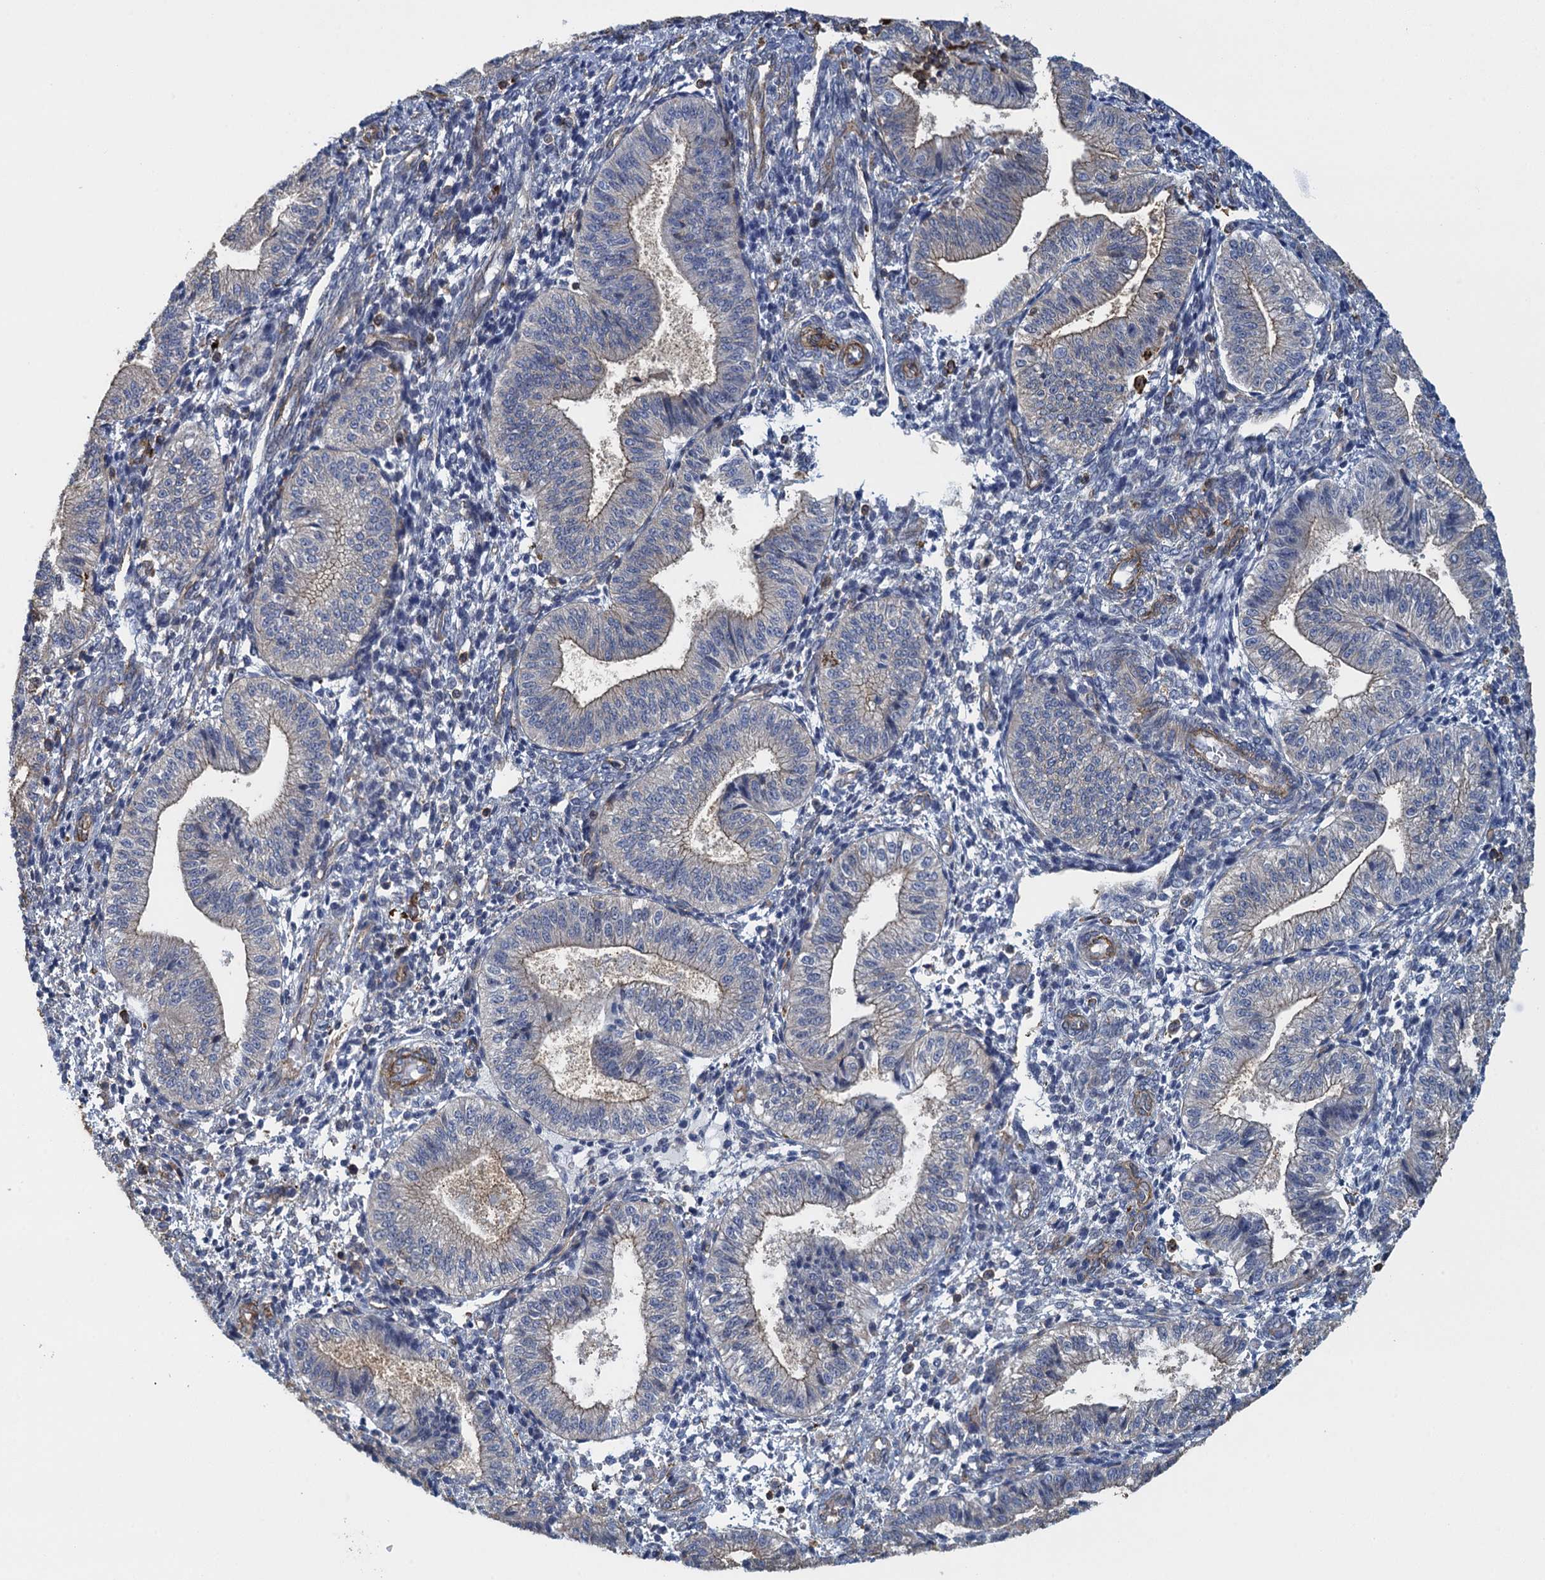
{"staining": {"intensity": "moderate", "quantity": "<25%", "location": "cytoplasmic/membranous"}, "tissue": "endometrium", "cell_type": "Cells in endometrial stroma", "image_type": "normal", "snomed": [{"axis": "morphology", "description": "Normal tissue, NOS"}, {"axis": "topography", "description": "Endometrium"}], "caption": "Immunohistochemical staining of unremarkable endometrium reveals low levels of moderate cytoplasmic/membranous positivity in about <25% of cells in endometrial stroma.", "gene": "PROSER2", "patient": {"sex": "female", "age": 34}}